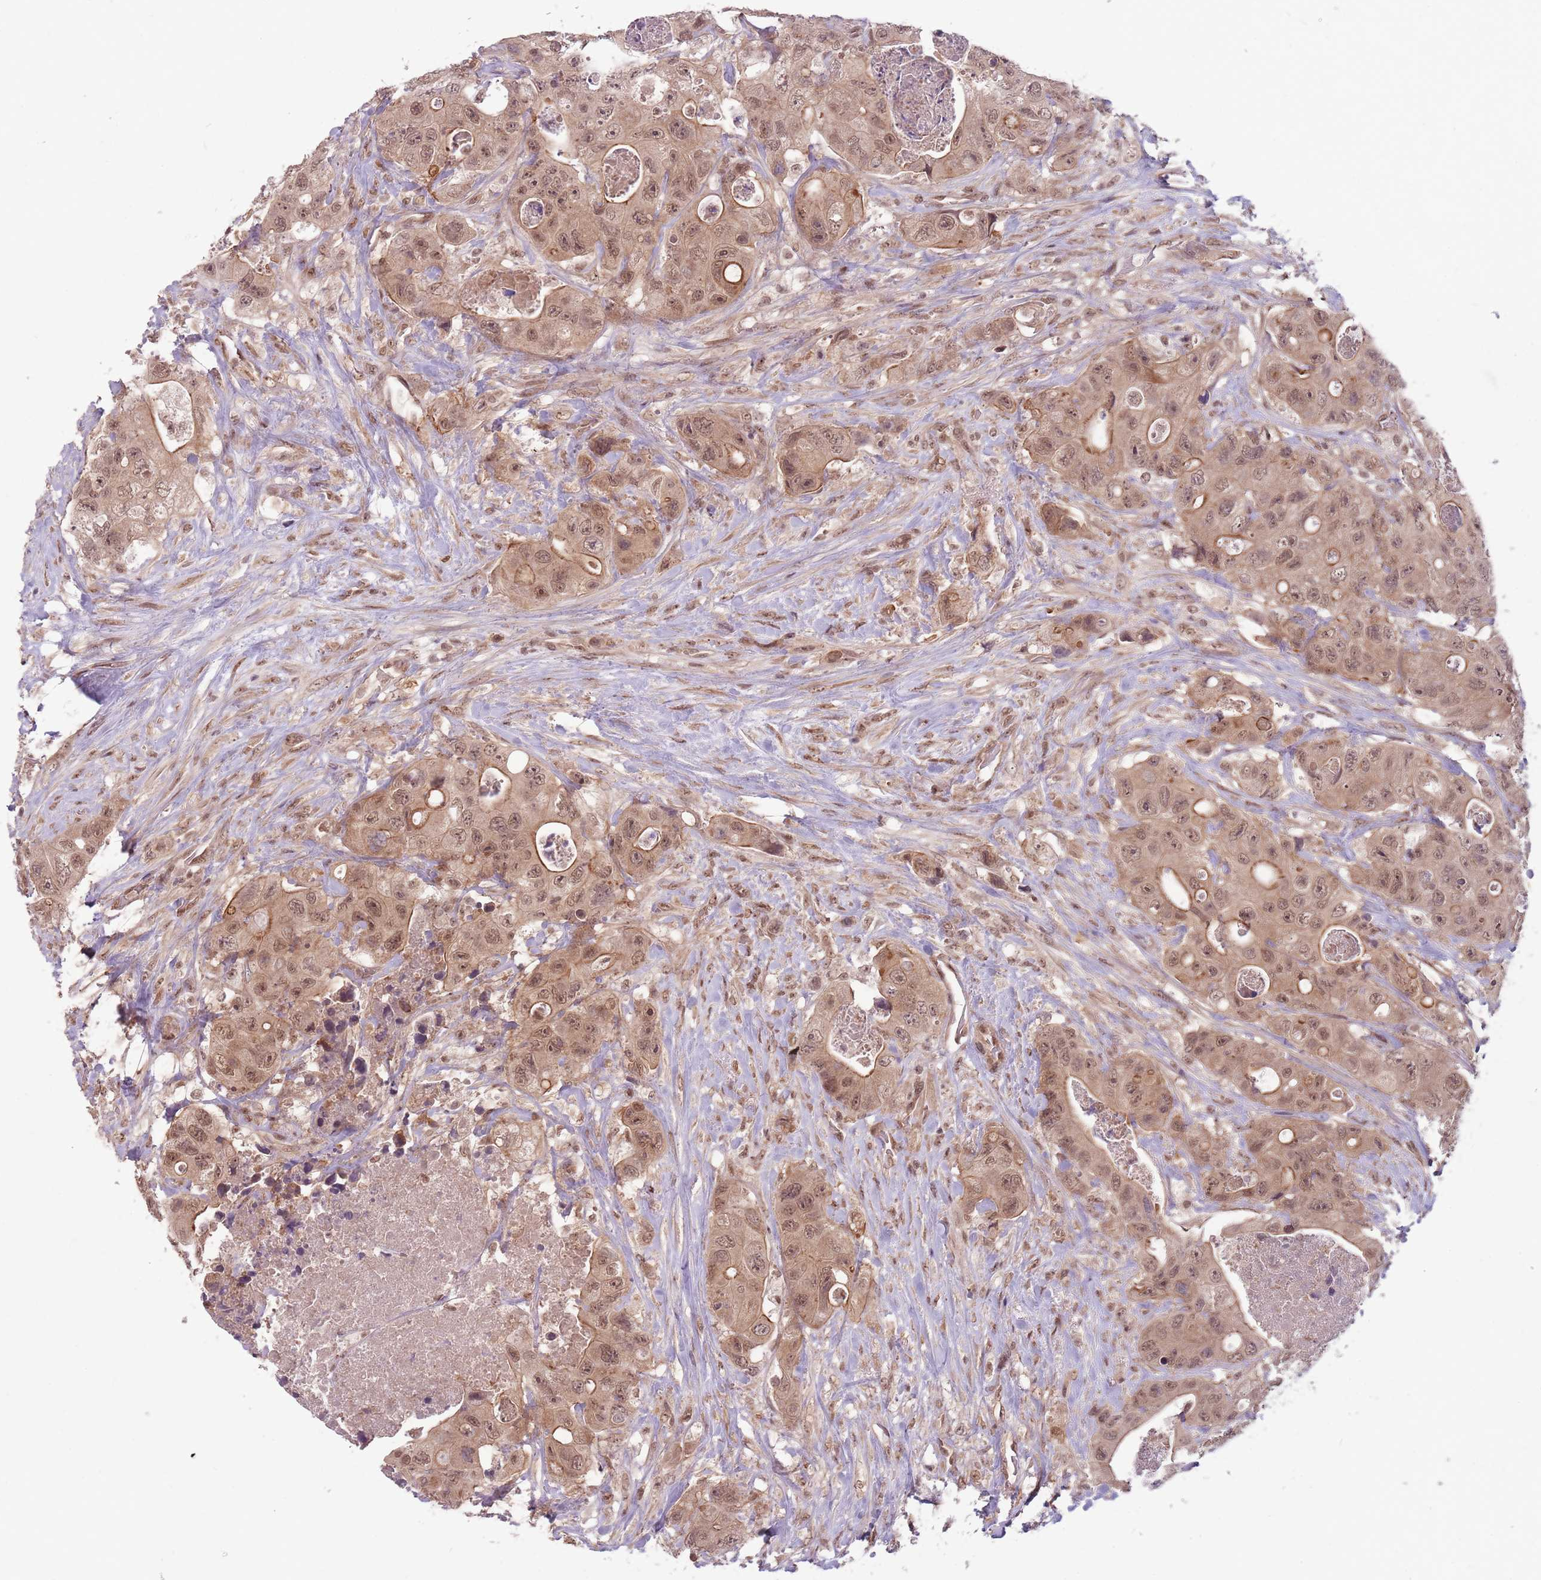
{"staining": {"intensity": "moderate", "quantity": ">75%", "location": "cytoplasmic/membranous,nuclear"}, "tissue": "colorectal cancer", "cell_type": "Tumor cells", "image_type": "cancer", "snomed": [{"axis": "morphology", "description": "Adenocarcinoma, NOS"}, {"axis": "topography", "description": "Colon"}], "caption": "Immunohistochemical staining of human adenocarcinoma (colorectal) demonstrates moderate cytoplasmic/membranous and nuclear protein positivity in approximately >75% of tumor cells.", "gene": "ADAMTS3", "patient": {"sex": "female", "age": 46}}